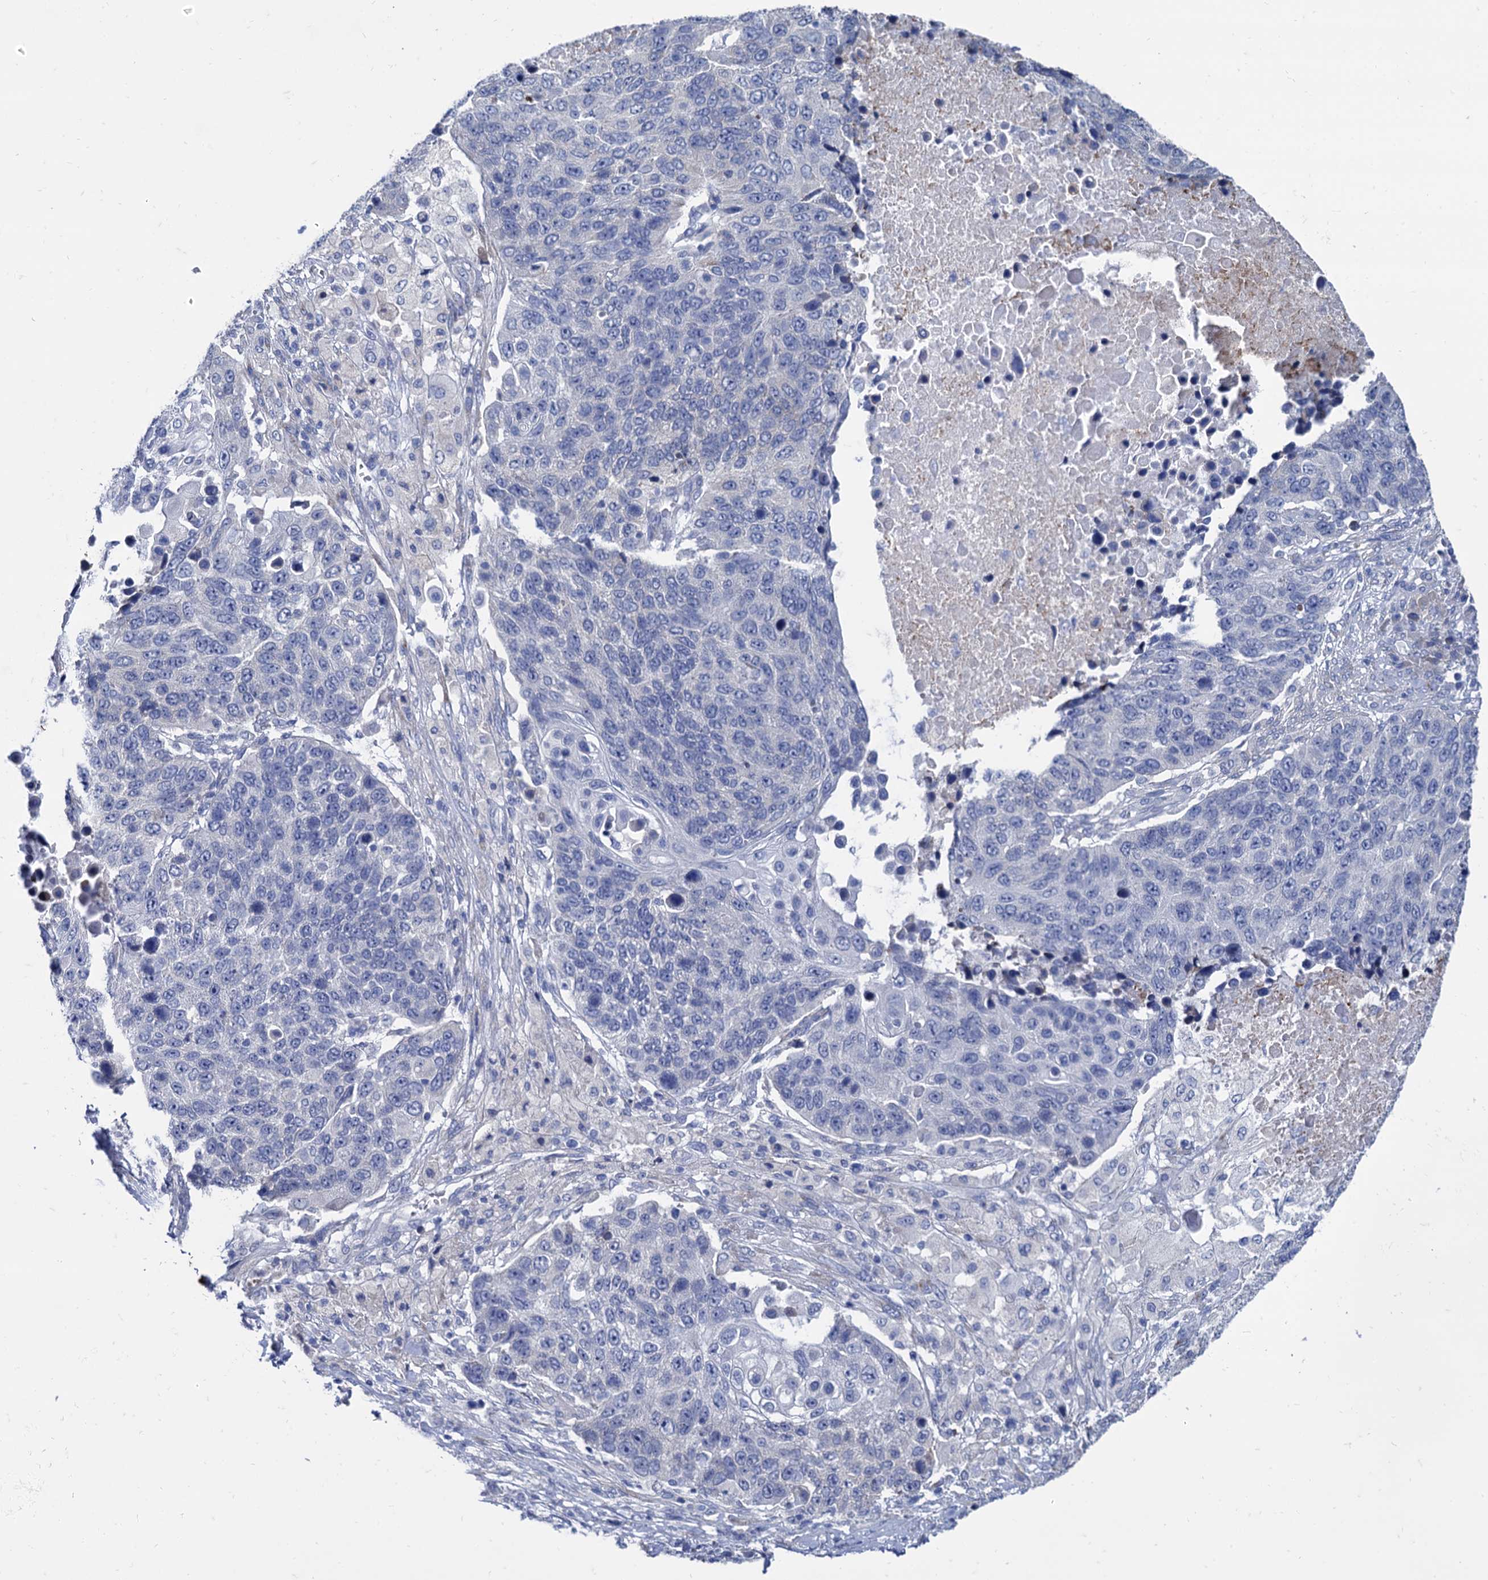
{"staining": {"intensity": "negative", "quantity": "none", "location": "none"}, "tissue": "lung cancer", "cell_type": "Tumor cells", "image_type": "cancer", "snomed": [{"axis": "morphology", "description": "Normal tissue, NOS"}, {"axis": "morphology", "description": "Squamous cell carcinoma, NOS"}, {"axis": "topography", "description": "Lymph node"}, {"axis": "topography", "description": "Lung"}], "caption": "An immunohistochemistry image of lung cancer is shown. There is no staining in tumor cells of lung cancer.", "gene": "FOXR2", "patient": {"sex": "male", "age": 66}}